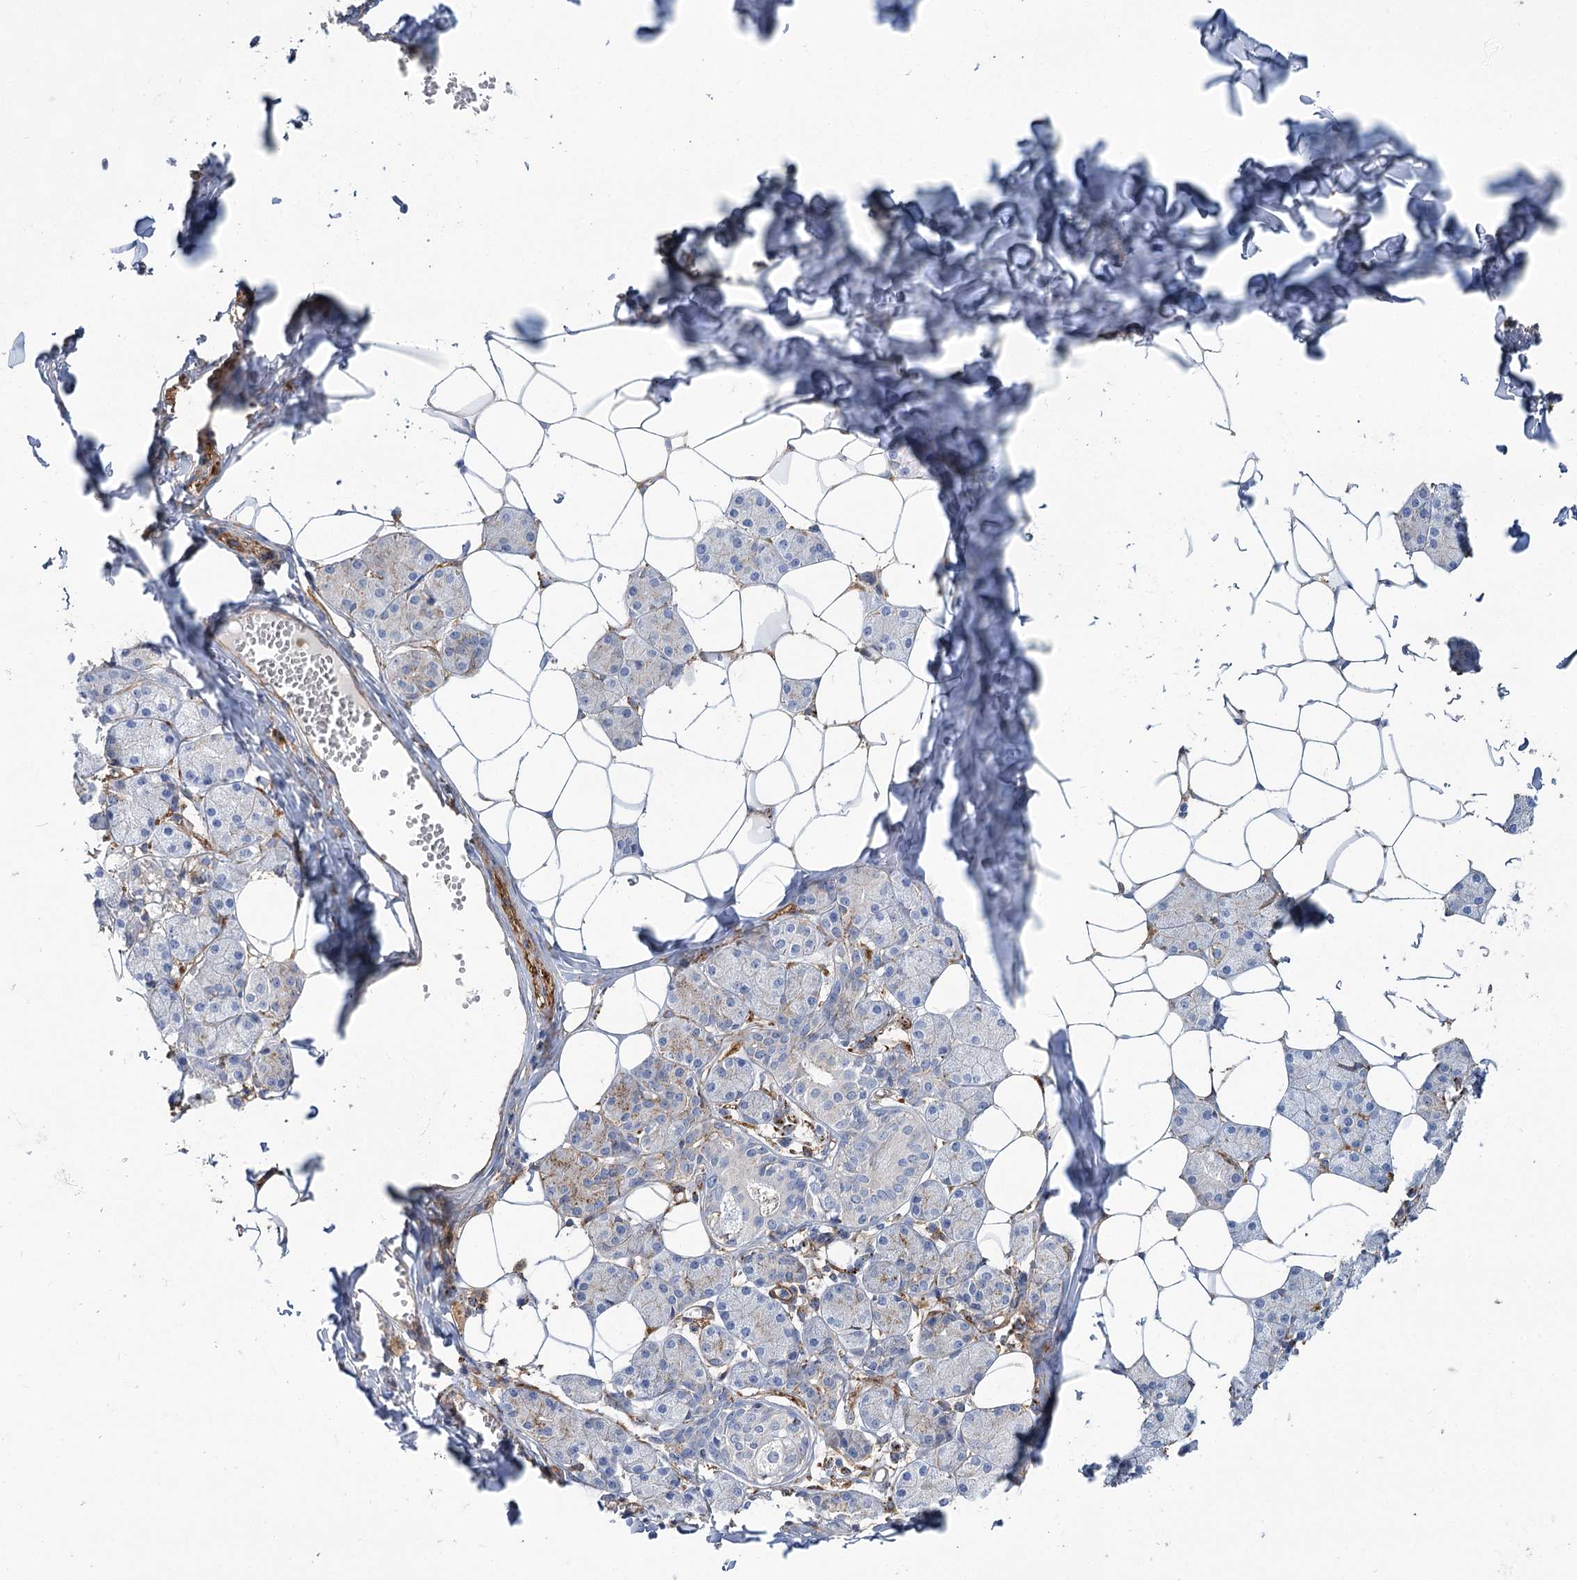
{"staining": {"intensity": "moderate", "quantity": "<25%", "location": "cytoplasmic/membranous"}, "tissue": "salivary gland", "cell_type": "Glandular cells", "image_type": "normal", "snomed": [{"axis": "morphology", "description": "Normal tissue, NOS"}, {"axis": "topography", "description": "Salivary gland"}], "caption": "This is a photomicrograph of immunohistochemistry staining of normal salivary gland, which shows moderate staining in the cytoplasmic/membranous of glandular cells.", "gene": "GUSB", "patient": {"sex": "female", "age": 33}}